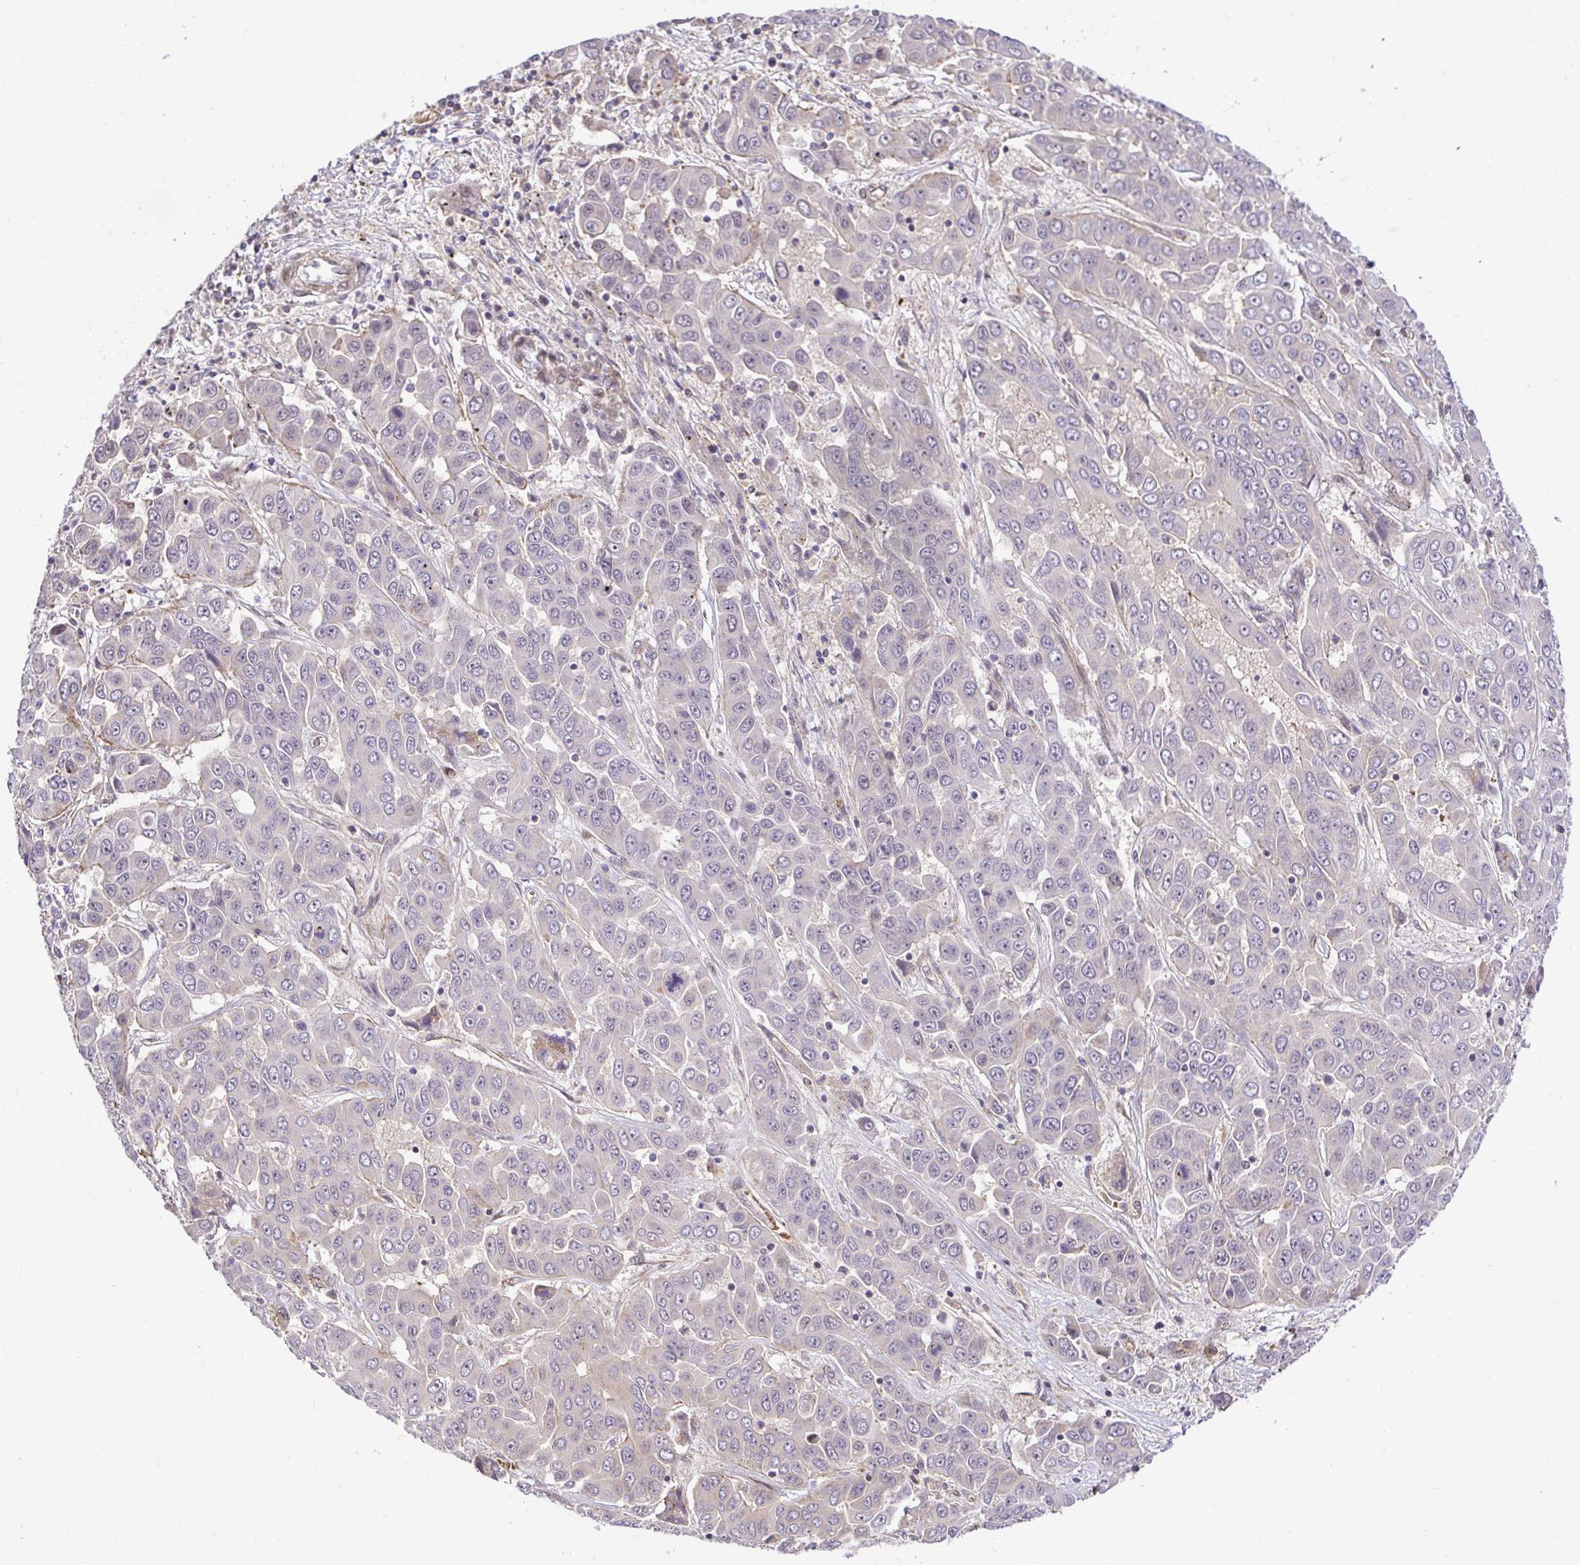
{"staining": {"intensity": "negative", "quantity": "none", "location": "none"}, "tissue": "liver cancer", "cell_type": "Tumor cells", "image_type": "cancer", "snomed": [{"axis": "morphology", "description": "Cholangiocarcinoma"}, {"axis": "topography", "description": "Liver"}], "caption": "Photomicrograph shows no significant protein positivity in tumor cells of liver cancer (cholangiocarcinoma).", "gene": "TRIM55", "patient": {"sex": "female", "age": 52}}